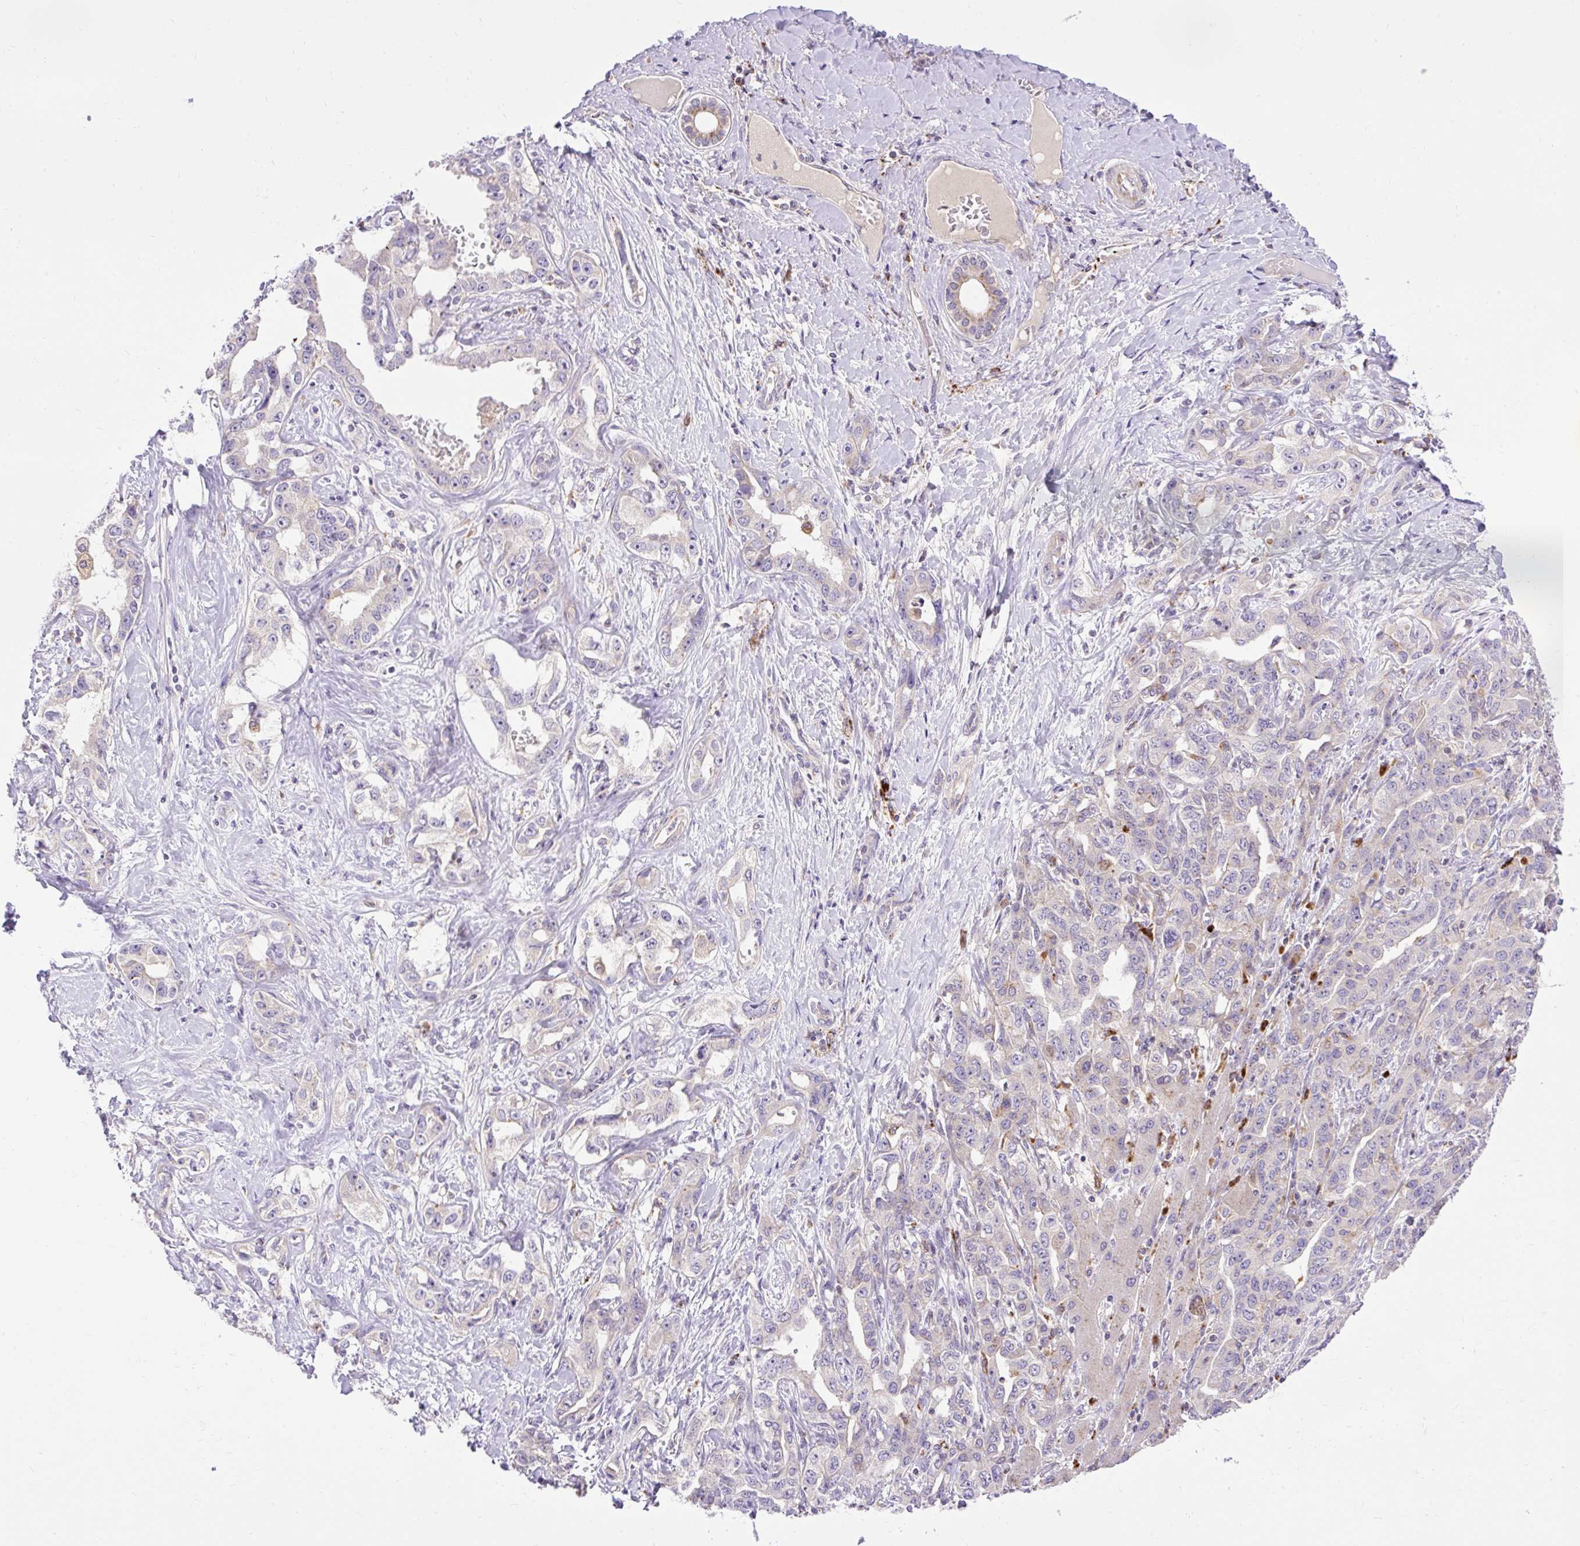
{"staining": {"intensity": "negative", "quantity": "none", "location": "none"}, "tissue": "liver cancer", "cell_type": "Tumor cells", "image_type": "cancer", "snomed": [{"axis": "morphology", "description": "Cholangiocarcinoma"}, {"axis": "topography", "description": "Liver"}], "caption": "Immunohistochemistry histopathology image of neoplastic tissue: liver cancer (cholangiocarcinoma) stained with DAB (3,3'-diaminobenzidine) reveals no significant protein positivity in tumor cells. (Stains: DAB immunohistochemistry with hematoxylin counter stain, Microscopy: brightfield microscopy at high magnification).", "gene": "HEXB", "patient": {"sex": "male", "age": 59}}